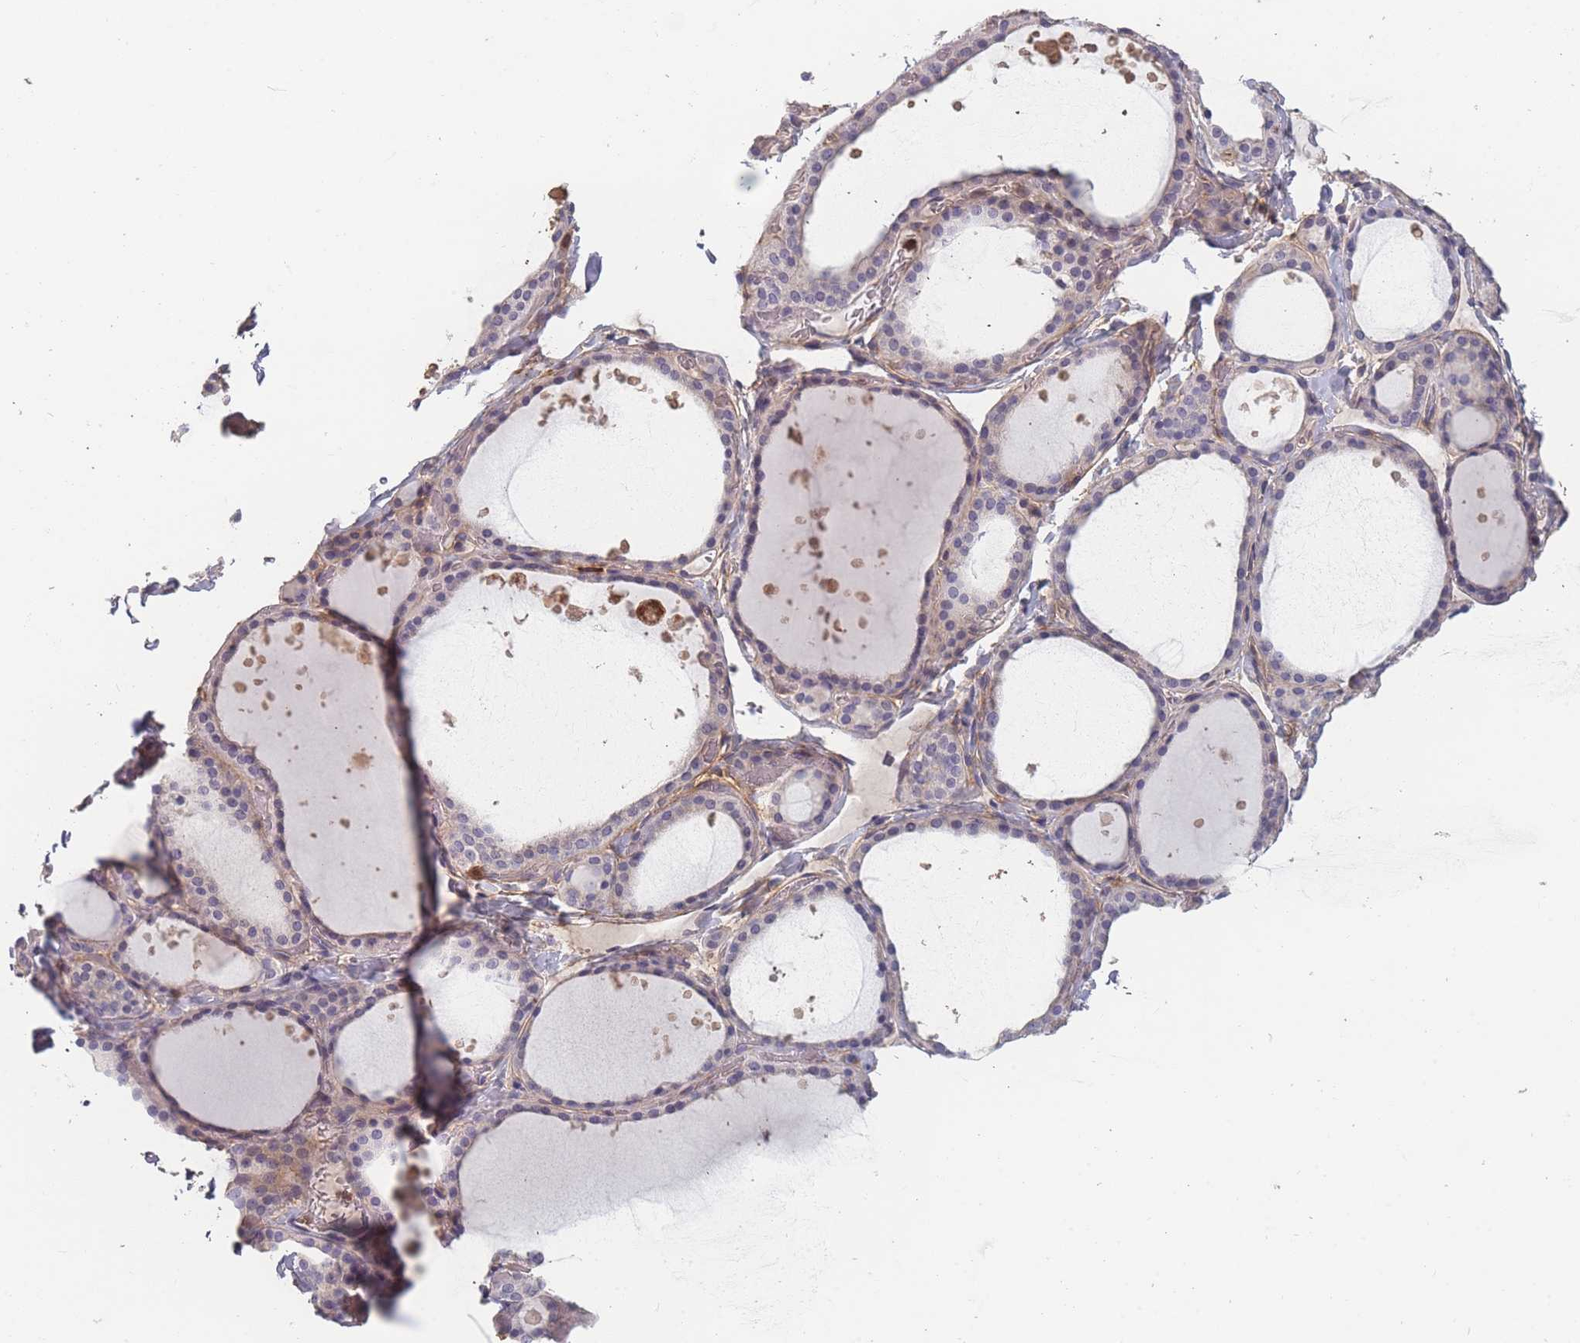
{"staining": {"intensity": "negative", "quantity": "none", "location": "none"}, "tissue": "thyroid gland", "cell_type": "Glandular cells", "image_type": "normal", "snomed": [{"axis": "morphology", "description": "Normal tissue, NOS"}, {"axis": "topography", "description": "Thyroid gland"}], "caption": "Micrograph shows no protein staining in glandular cells of normal thyroid gland.", "gene": "BST1", "patient": {"sex": "female", "age": 44}}